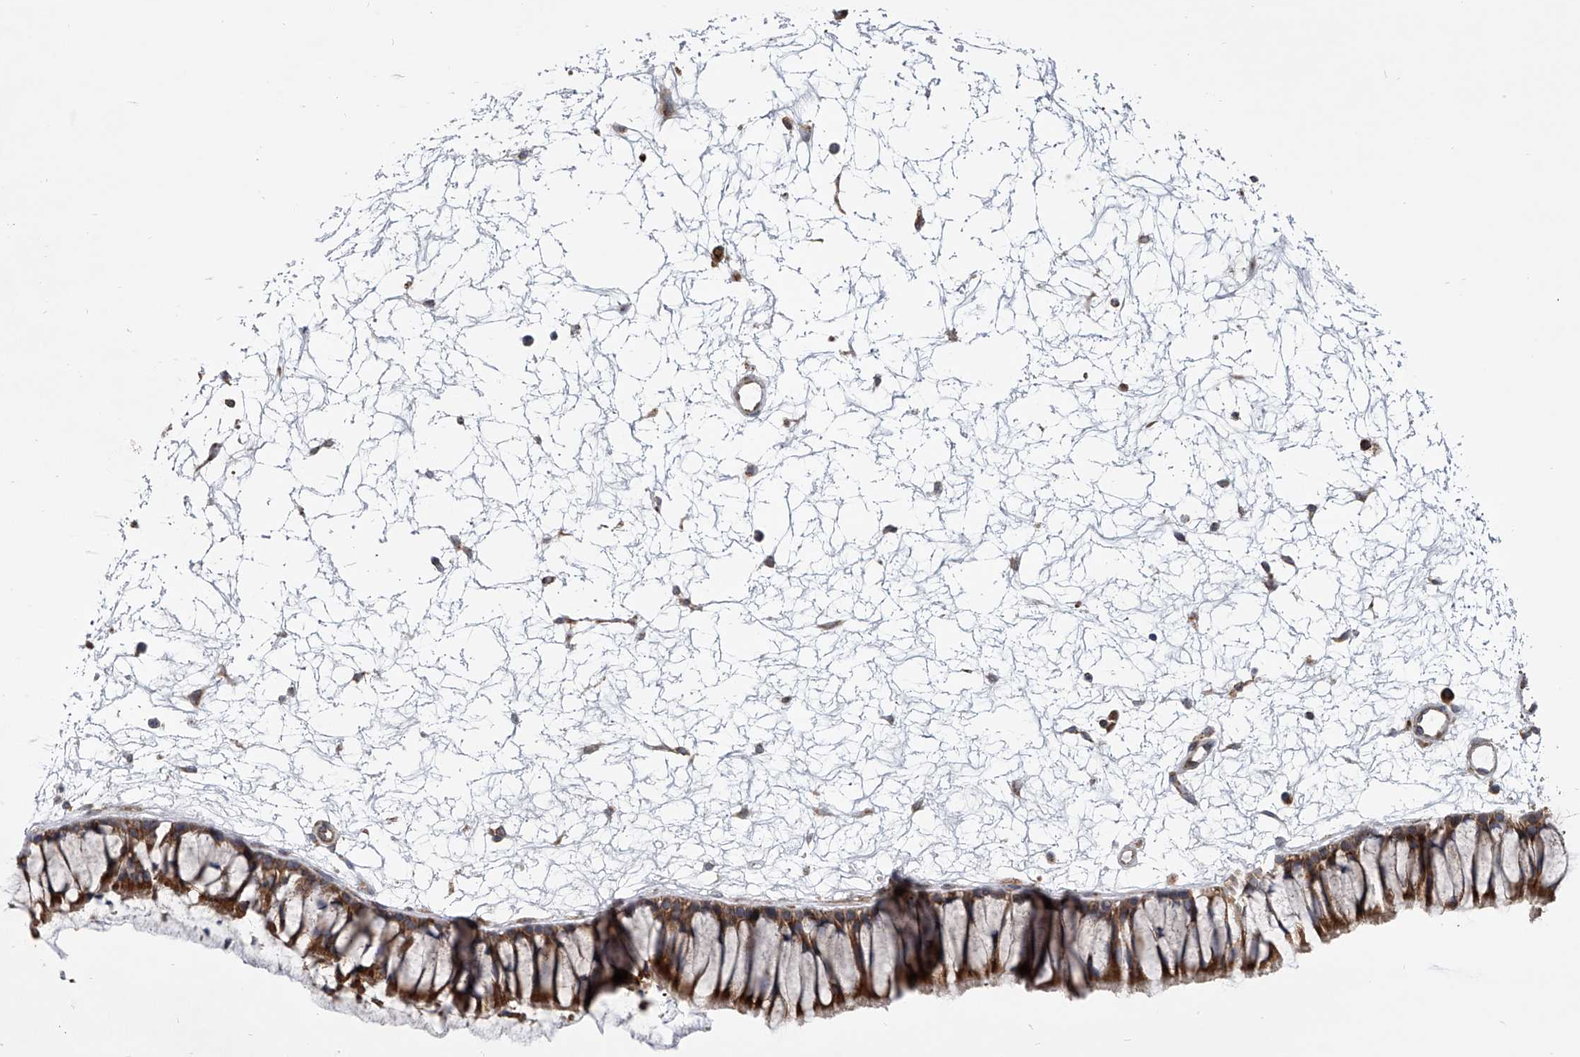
{"staining": {"intensity": "moderate", "quantity": ">75%", "location": "cytoplasmic/membranous"}, "tissue": "nasopharynx", "cell_type": "Respiratory epithelial cells", "image_type": "normal", "snomed": [{"axis": "morphology", "description": "Normal tissue, NOS"}, {"axis": "topography", "description": "Nasopharynx"}], "caption": "Immunohistochemical staining of benign nasopharynx demonstrates medium levels of moderate cytoplasmic/membranous positivity in about >75% of respiratory epithelial cells.", "gene": "ZC3H15", "patient": {"sex": "male", "age": 64}}